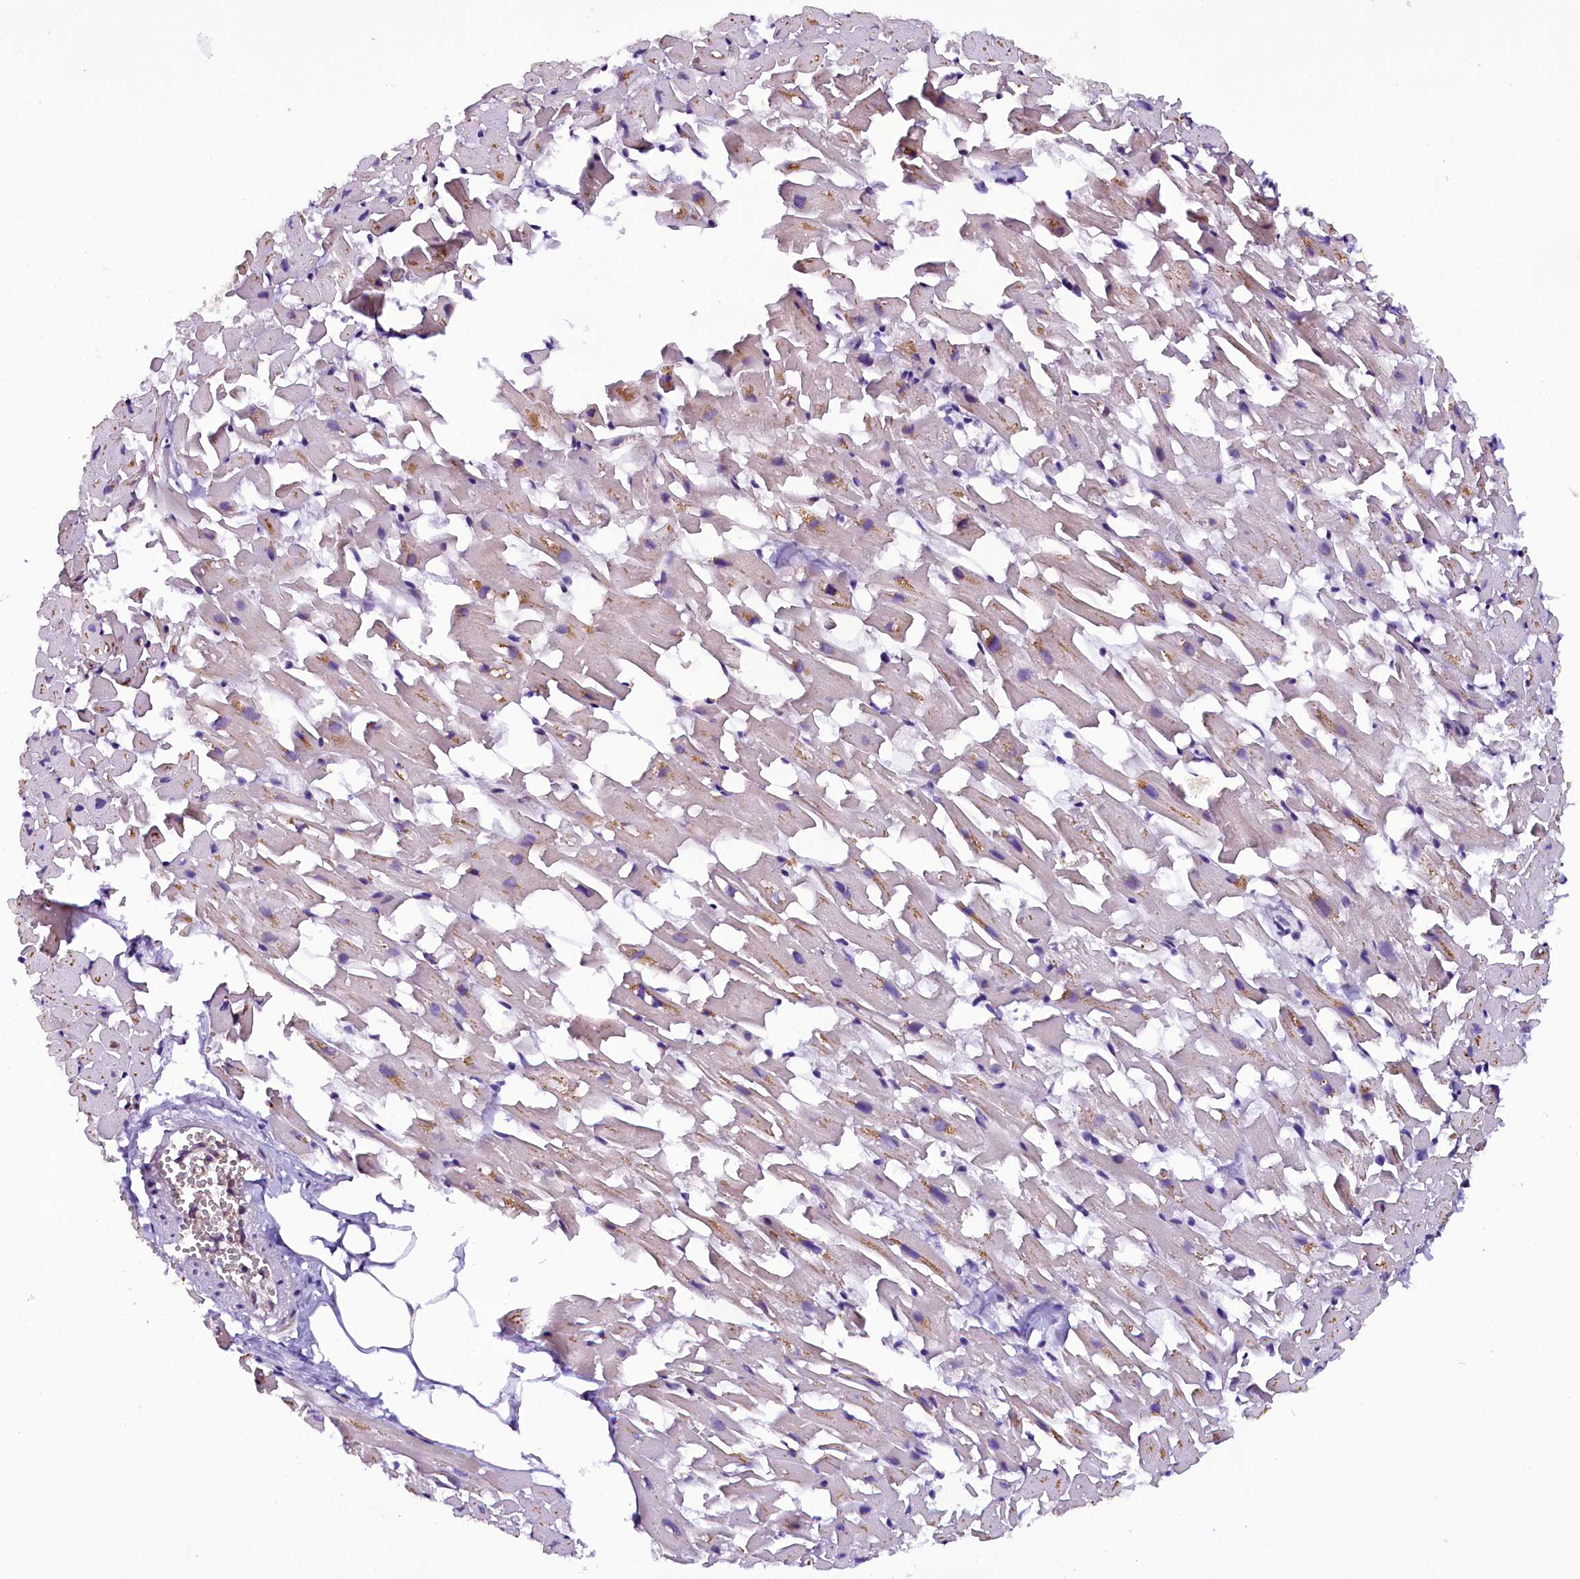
{"staining": {"intensity": "moderate", "quantity": "<25%", "location": "cytoplasmic/membranous"}, "tissue": "heart muscle", "cell_type": "Cardiomyocytes", "image_type": "normal", "snomed": [{"axis": "morphology", "description": "Normal tissue, NOS"}, {"axis": "topography", "description": "Heart"}], "caption": "Moderate cytoplasmic/membranous expression for a protein is seen in approximately <25% of cardiomyocytes of benign heart muscle using immunohistochemistry.", "gene": "RPUSD2", "patient": {"sex": "female", "age": 64}}